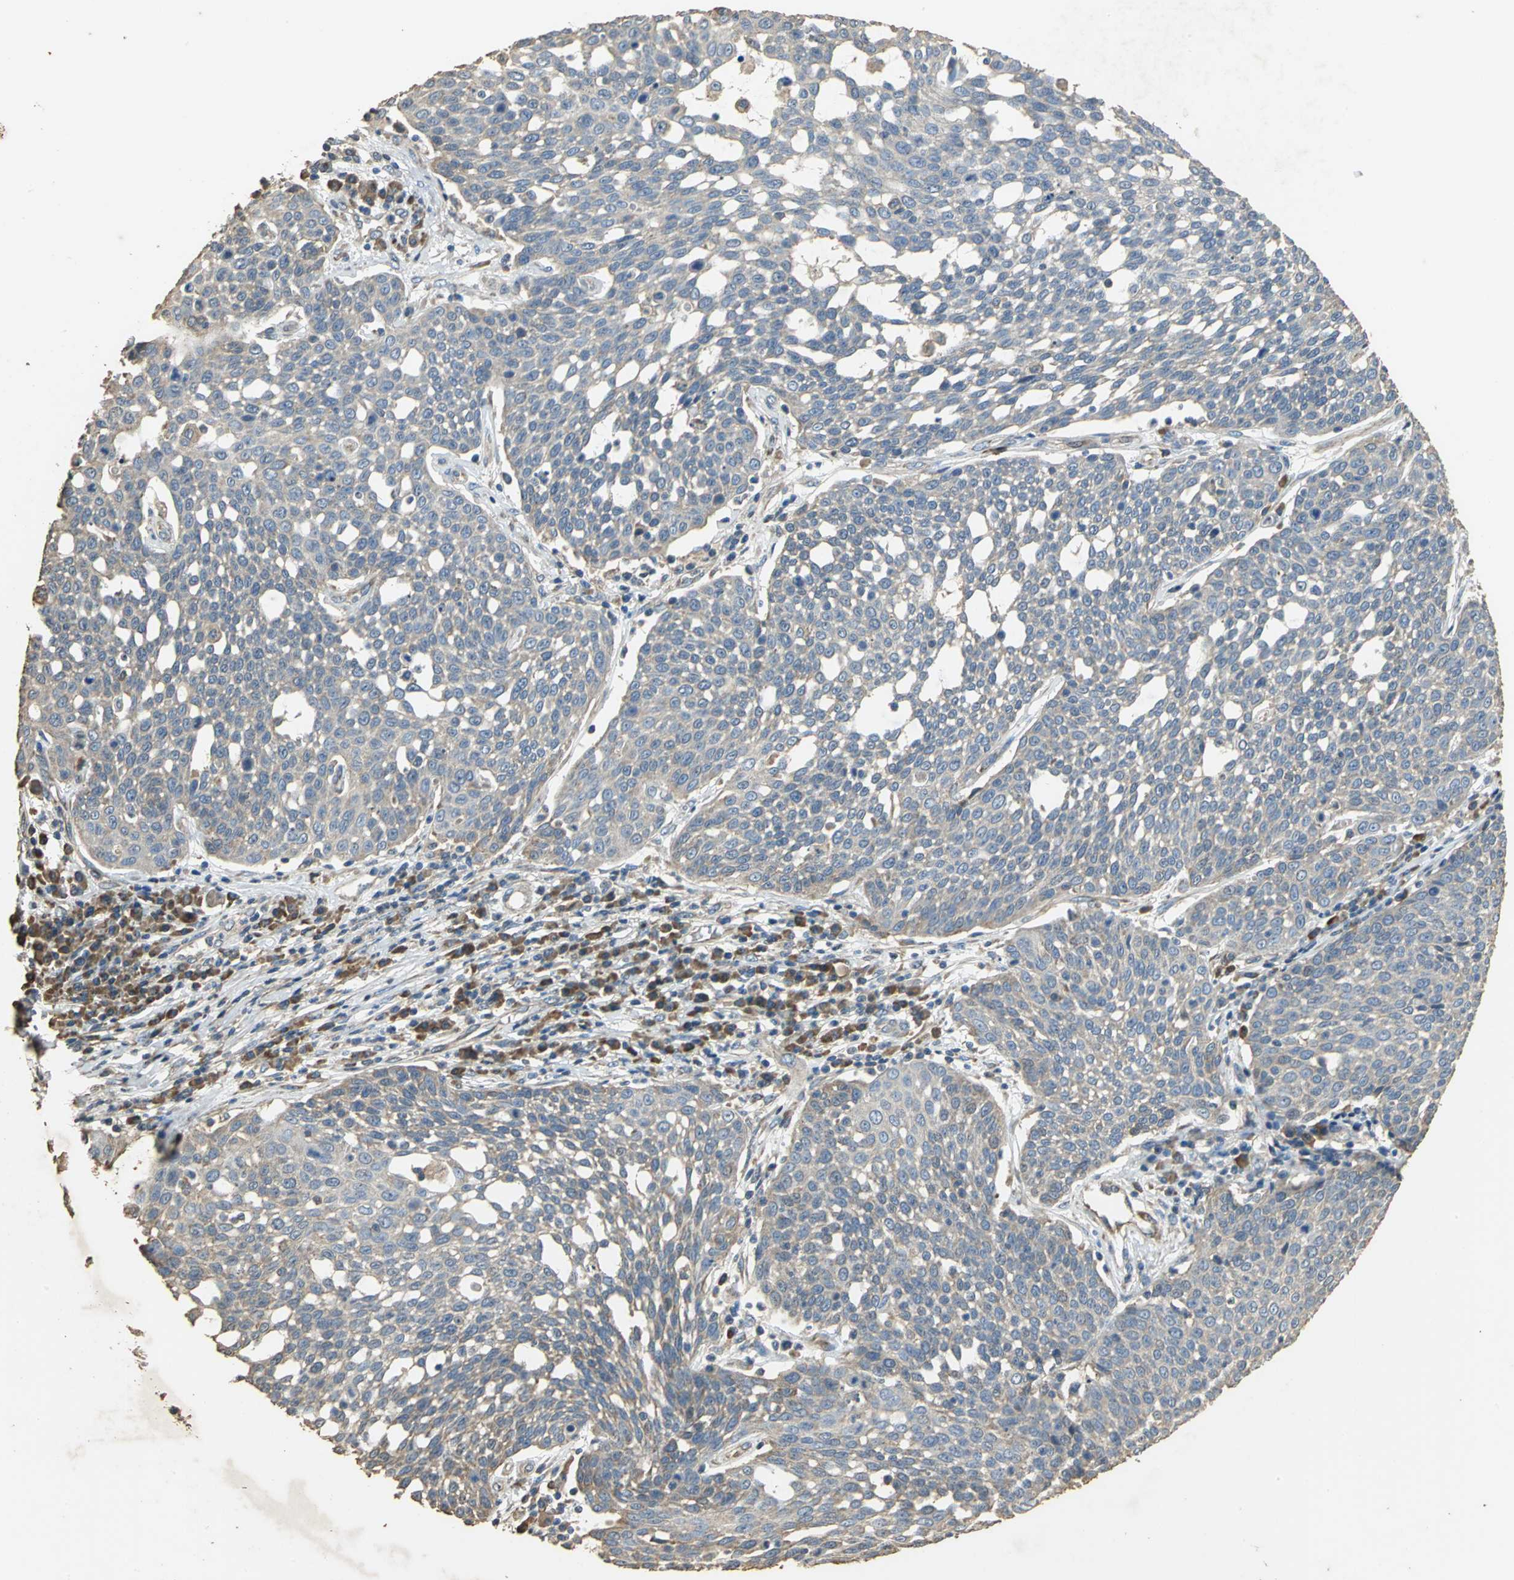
{"staining": {"intensity": "weak", "quantity": "25%-75%", "location": "cytoplasmic/membranous"}, "tissue": "cervical cancer", "cell_type": "Tumor cells", "image_type": "cancer", "snomed": [{"axis": "morphology", "description": "Squamous cell carcinoma, NOS"}, {"axis": "topography", "description": "Cervix"}], "caption": "Protein expression analysis of cervical cancer (squamous cell carcinoma) shows weak cytoplasmic/membranous staining in about 25%-75% of tumor cells.", "gene": "ACSL4", "patient": {"sex": "female", "age": 34}}